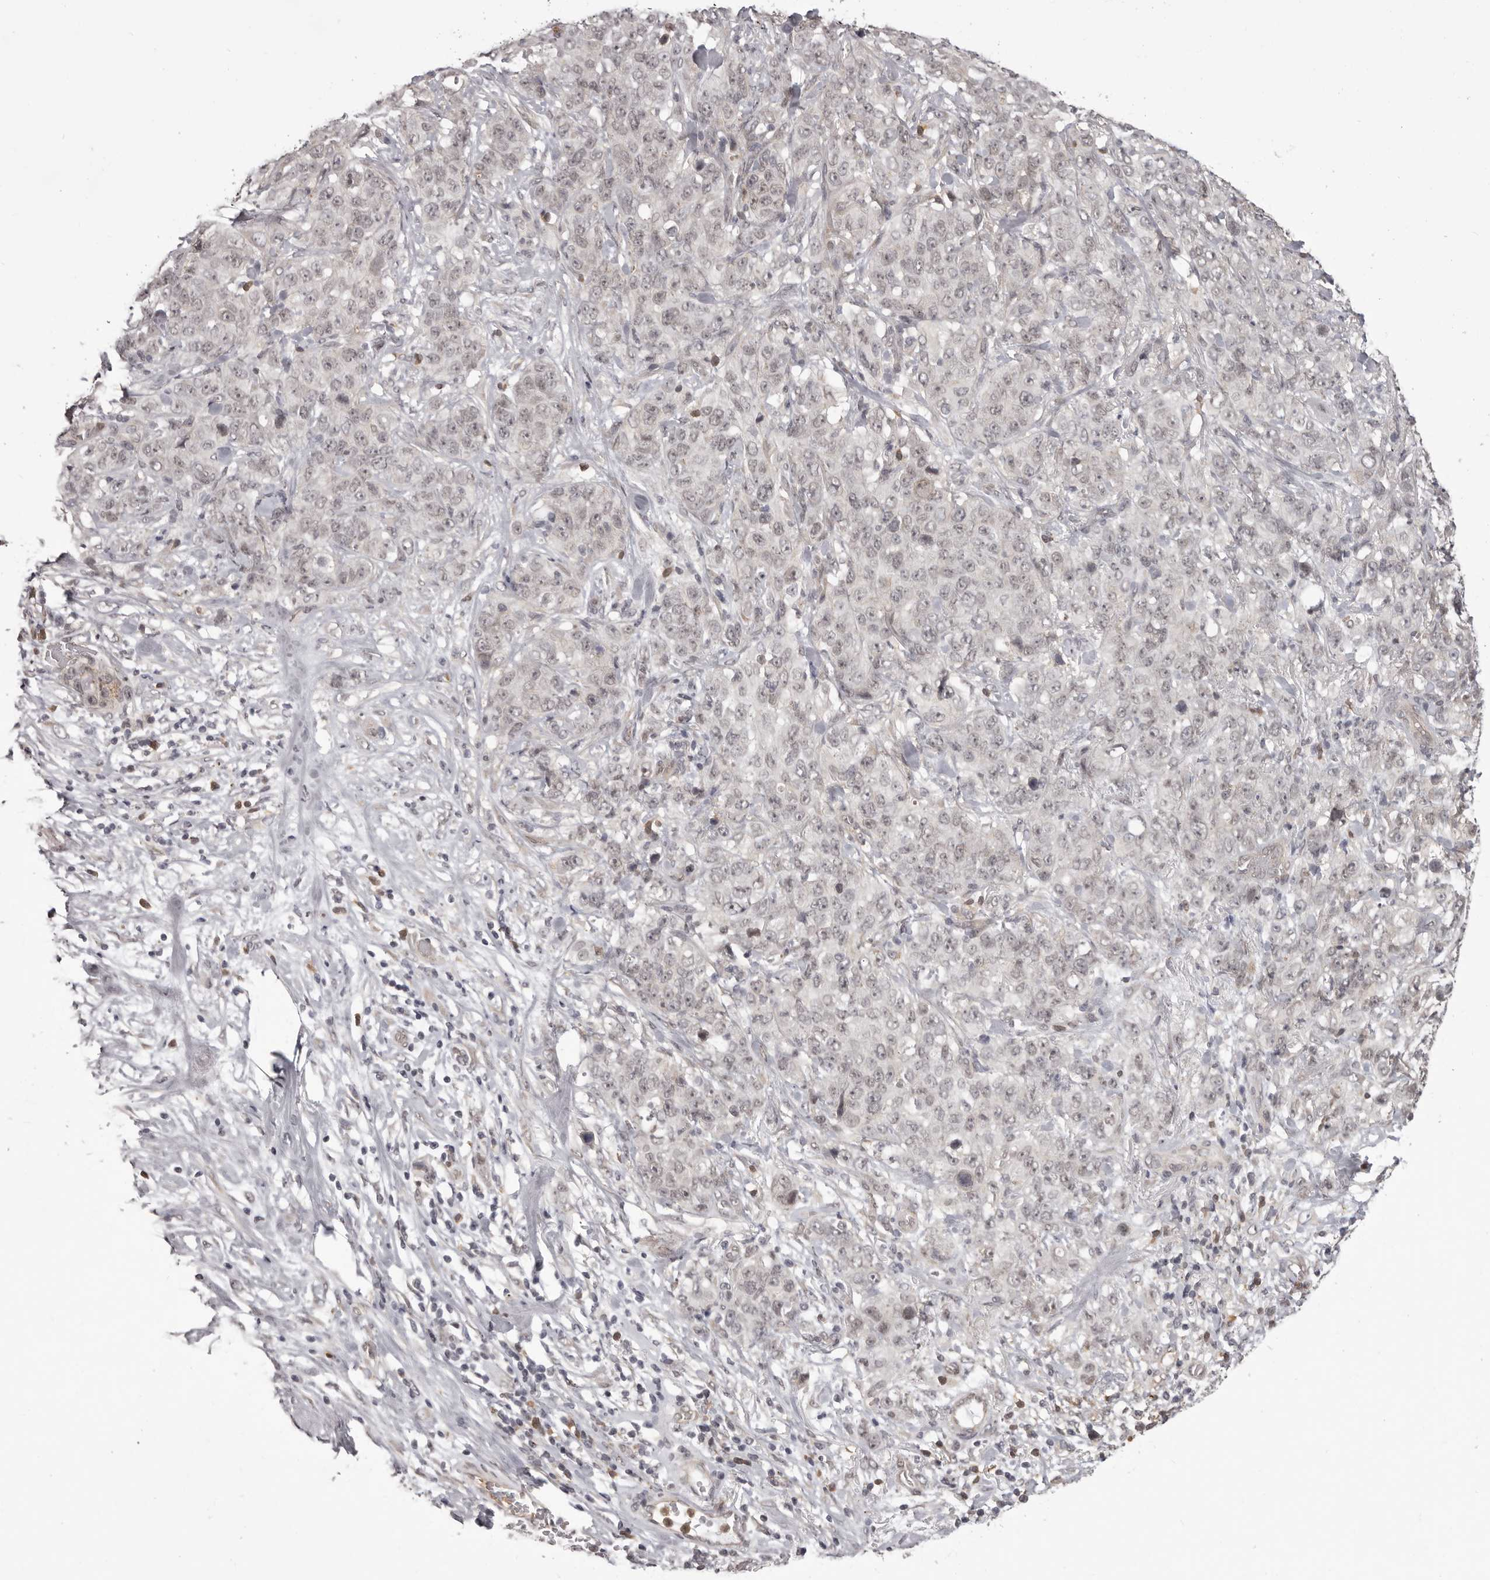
{"staining": {"intensity": "weak", "quantity": "25%-75%", "location": "cytoplasmic/membranous,nuclear"}, "tissue": "stomach cancer", "cell_type": "Tumor cells", "image_type": "cancer", "snomed": [{"axis": "morphology", "description": "Adenocarcinoma, NOS"}, {"axis": "topography", "description": "Stomach"}], "caption": "Stomach cancer tissue shows weak cytoplasmic/membranous and nuclear staining in about 25%-75% of tumor cells The protein of interest is shown in brown color, while the nuclei are stained blue.", "gene": "RNF2", "patient": {"sex": "male", "age": 48}}